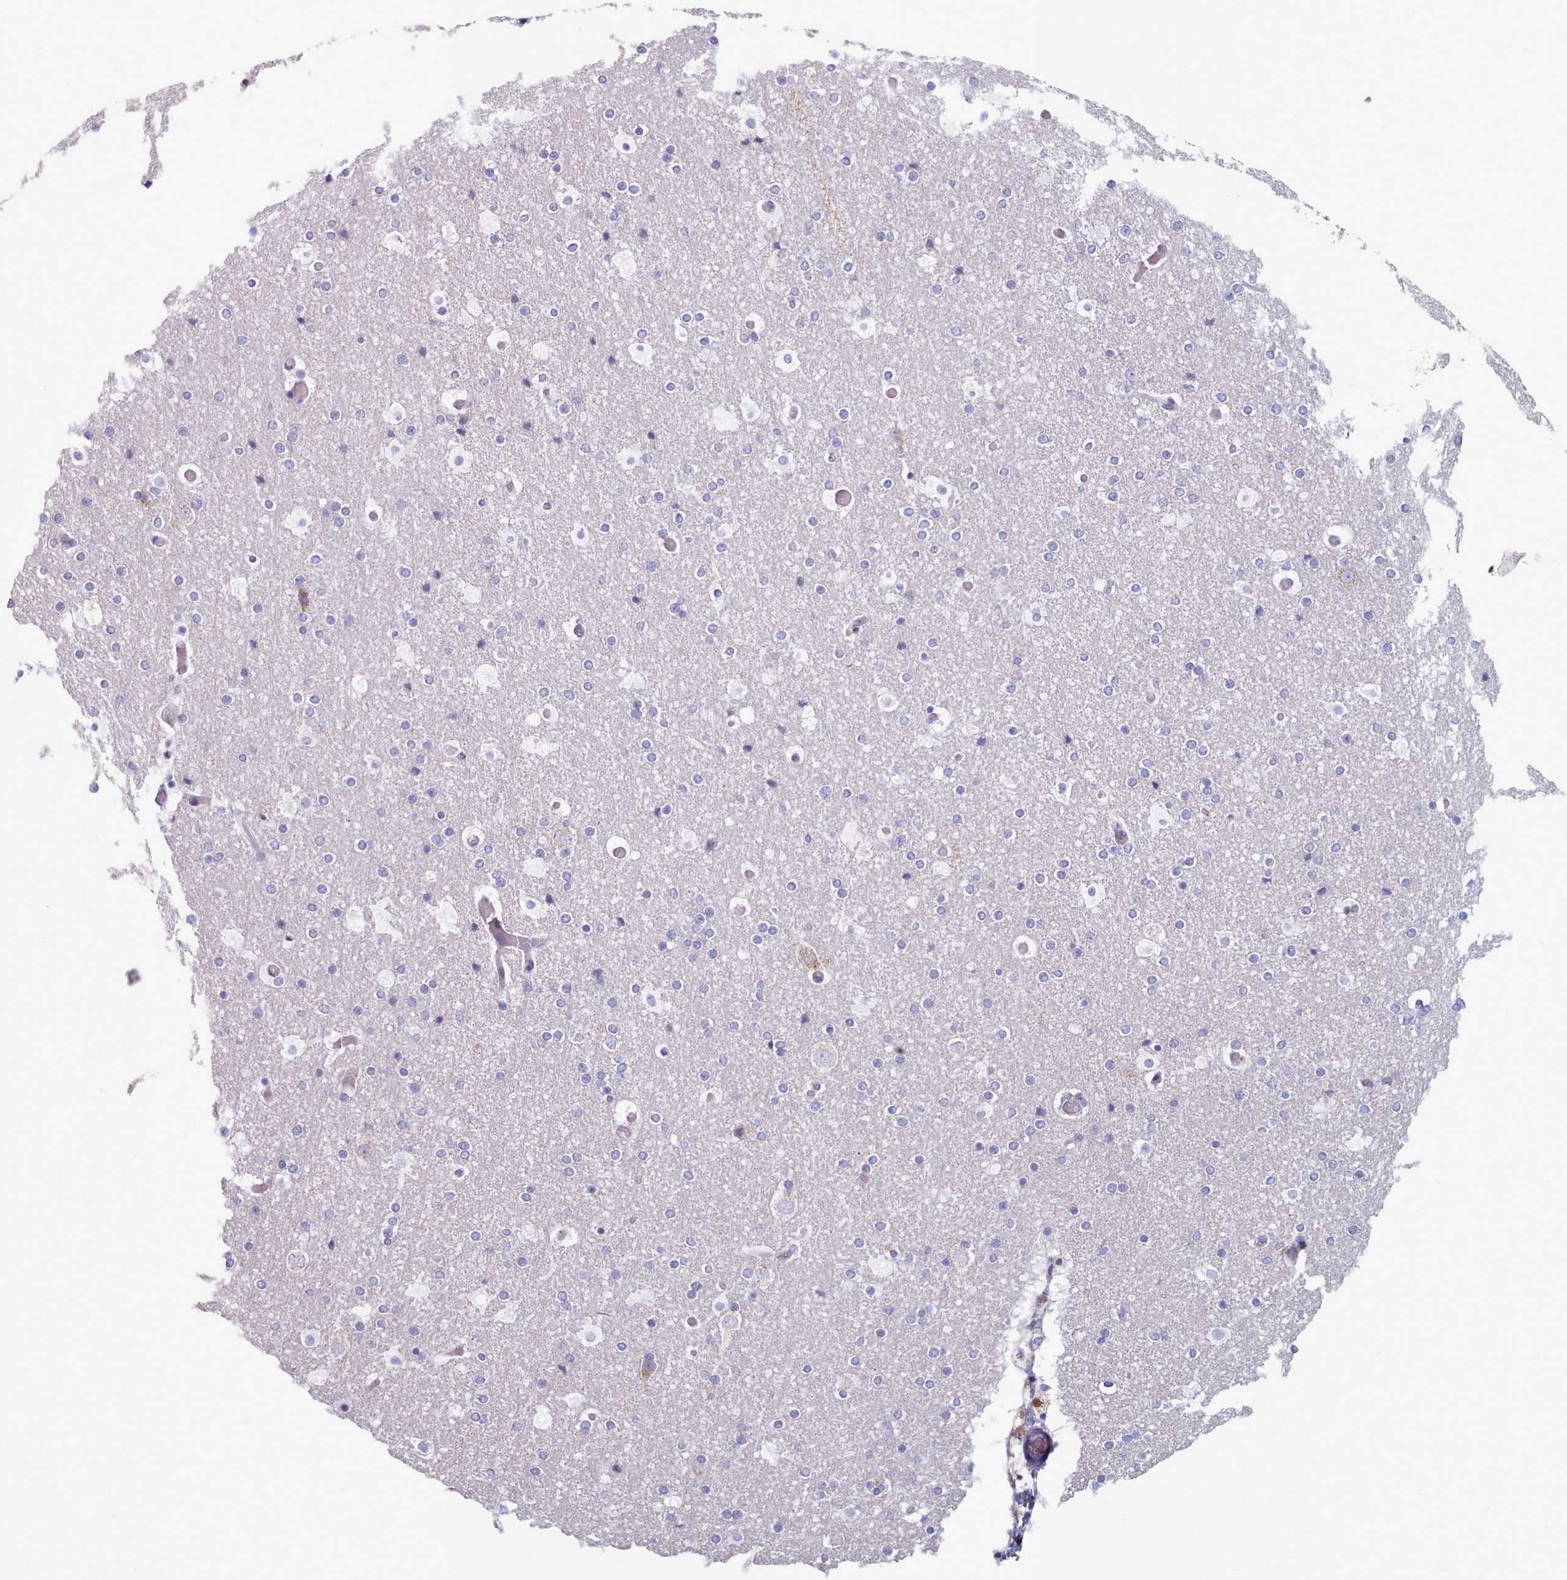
{"staining": {"intensity": "negative", "quantity": "none", "location": "none"}, "tissue": "cerebral cortex", "cell_type": "Endothelial cells", "image_type": "normal", "snomed": [{"axis": "morphology", "description": "Normal tissue, NOS"}, {"axis": "topography", "description": "Cerebral cortex"}], "caption": "High magnification brightfield microscopy of unremarkable cerebral cortex stained with DAB (3,3'-diaminobenzidine) (brown) and counterstained with hematoxylin (blue): endothelial cells show no significant positivity.", "gene": "FAM170B", "patient": {"sex": "male", "age": 57}}